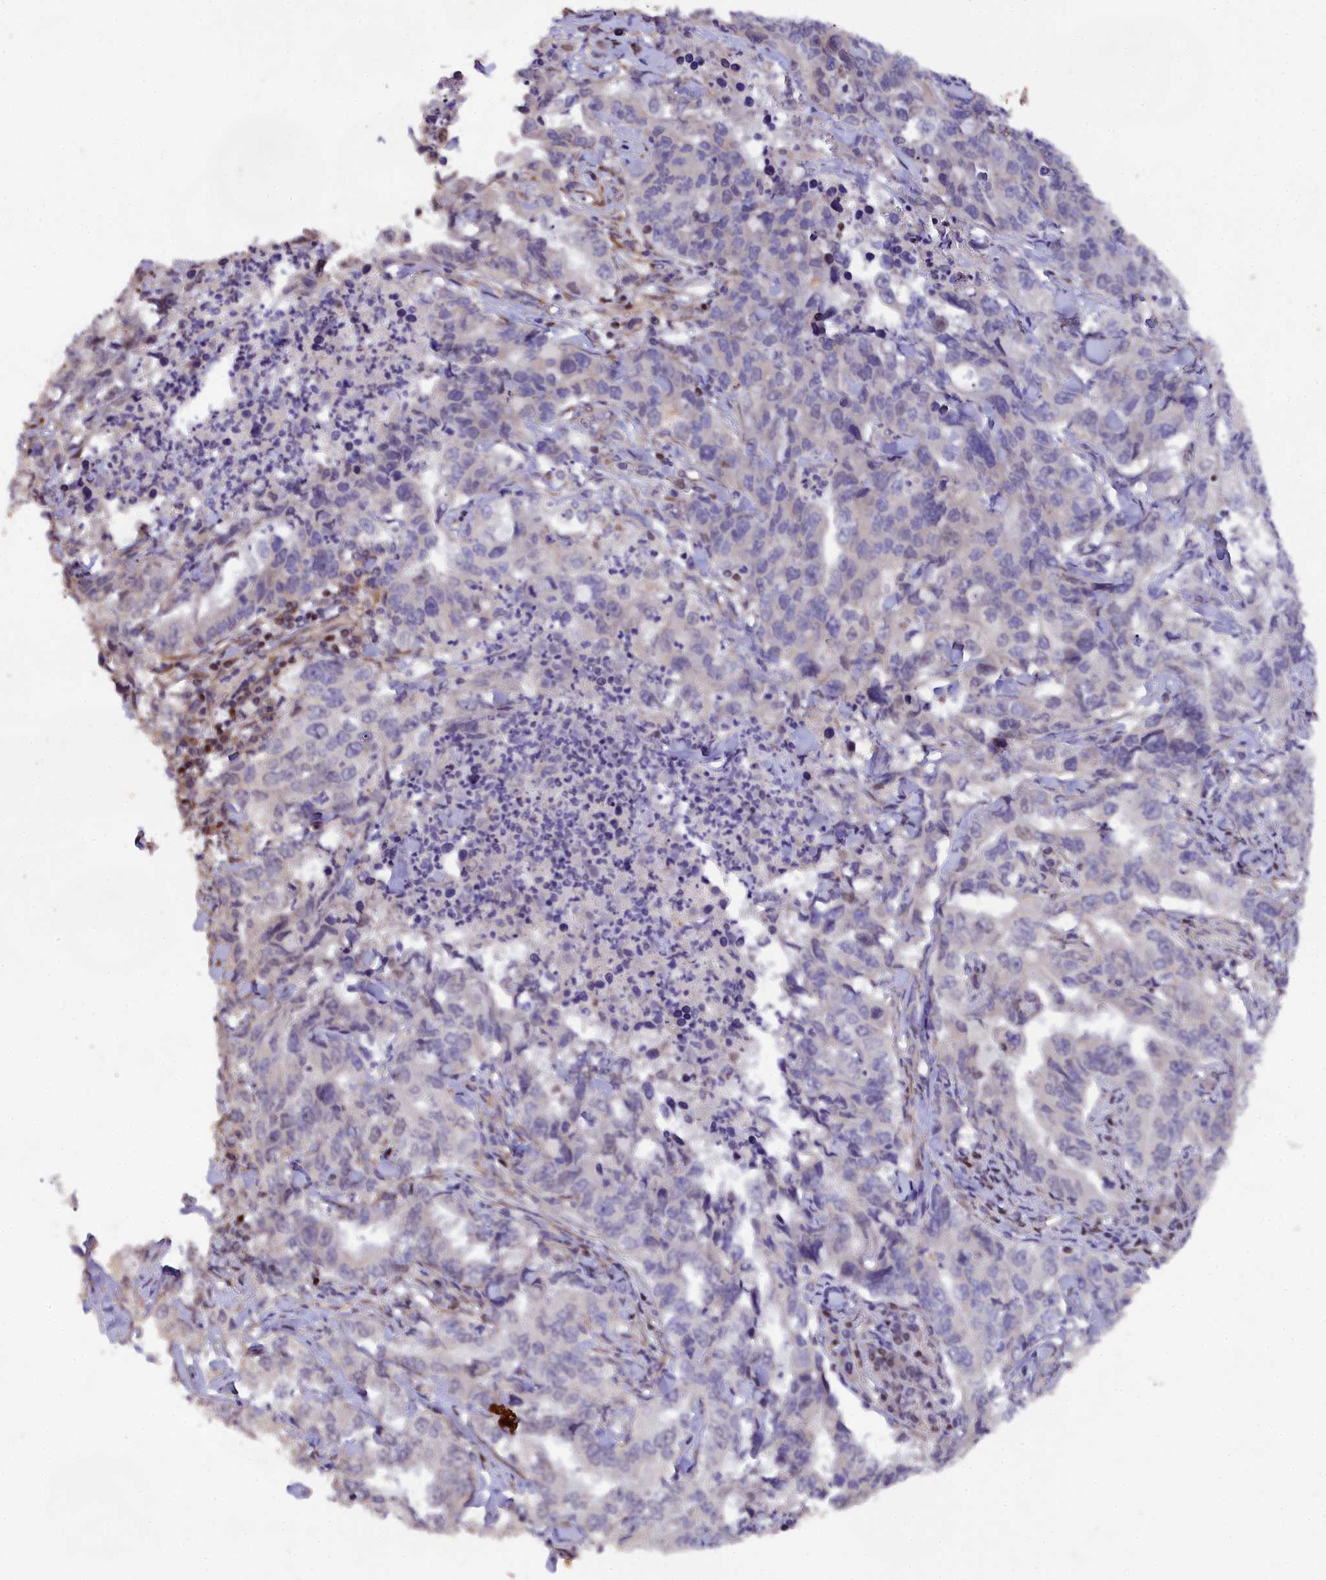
{"staining": {"intensity": "negative", "quantity": "none", "location": "none"}, "tissue": "lung cancer", "cell_type": "Tumor cells", "image_type": "cancer", "snomed": [{"axis": "morphology", "description": "Adenocarcinoma, NOS"}, {"axis": "topography", "description": "Lung"}], "caption": "Human lung cancer stained for a protein using immunohistochemistry demonstrates no staining in tumor cells.", "gene": "SP4", "patient": {"sex": "female", "age": 51}}